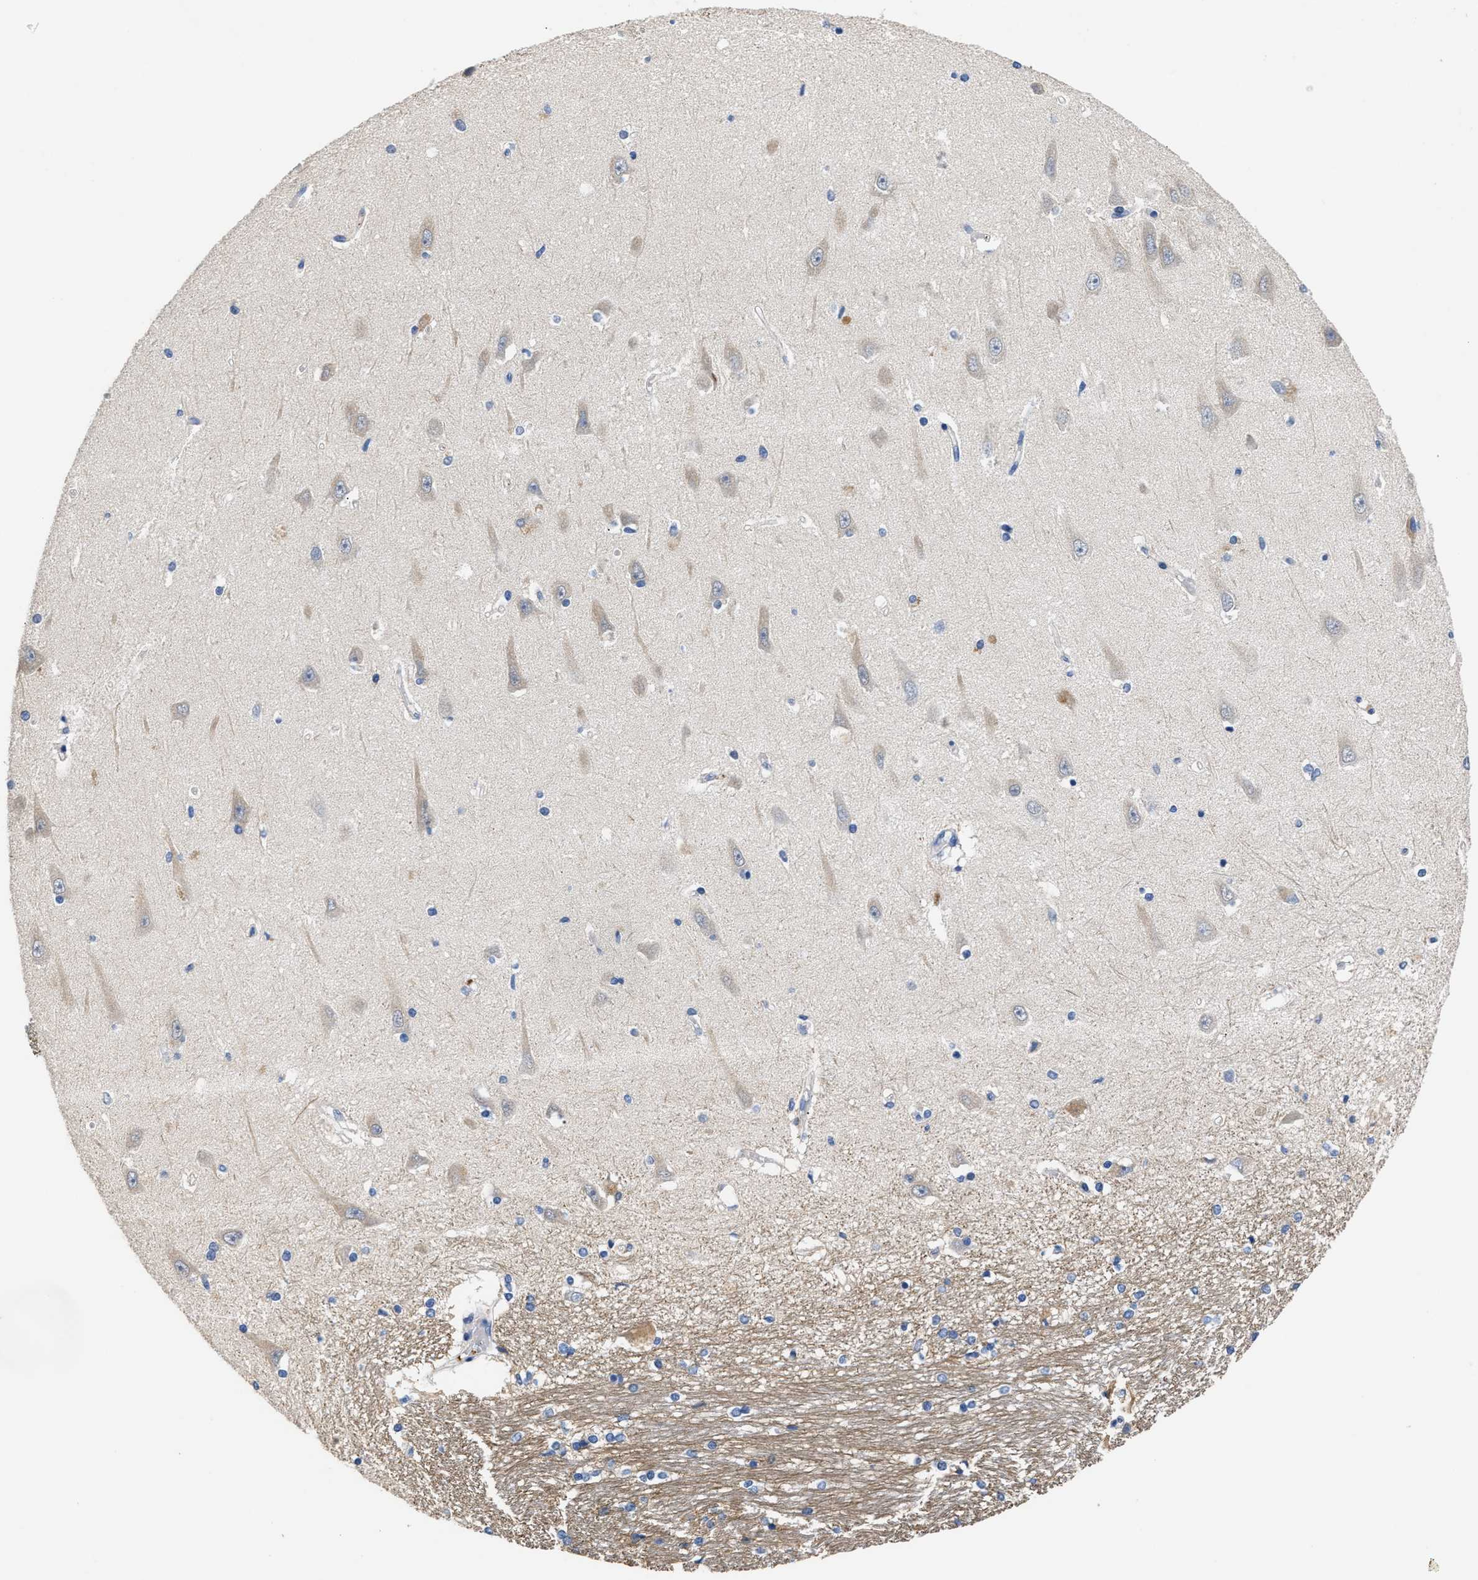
{"staining": {"intensity": "negative", "quantity": "none", "location": "none"}, "tissue": "hippocampus", "cell_type": "Glial cells", "image_type": "normal", "snomed": [{"axis": "morphology", "description": "Normal tissue, NOS"}, {"axis": "topography", "description": "Hippocampus"}], "caption": "The IHC image has no significant staining in glial cells of hippocampus. The staining was performed using DAB (3,3'-diaminobenzidine) to visualize the protein expression in brown, while the nuclei were stained in blue with hematoxylin (Magnification: 20x).", "gene": "CCDC171", "patient": {"sex": "male", "age": 45}}